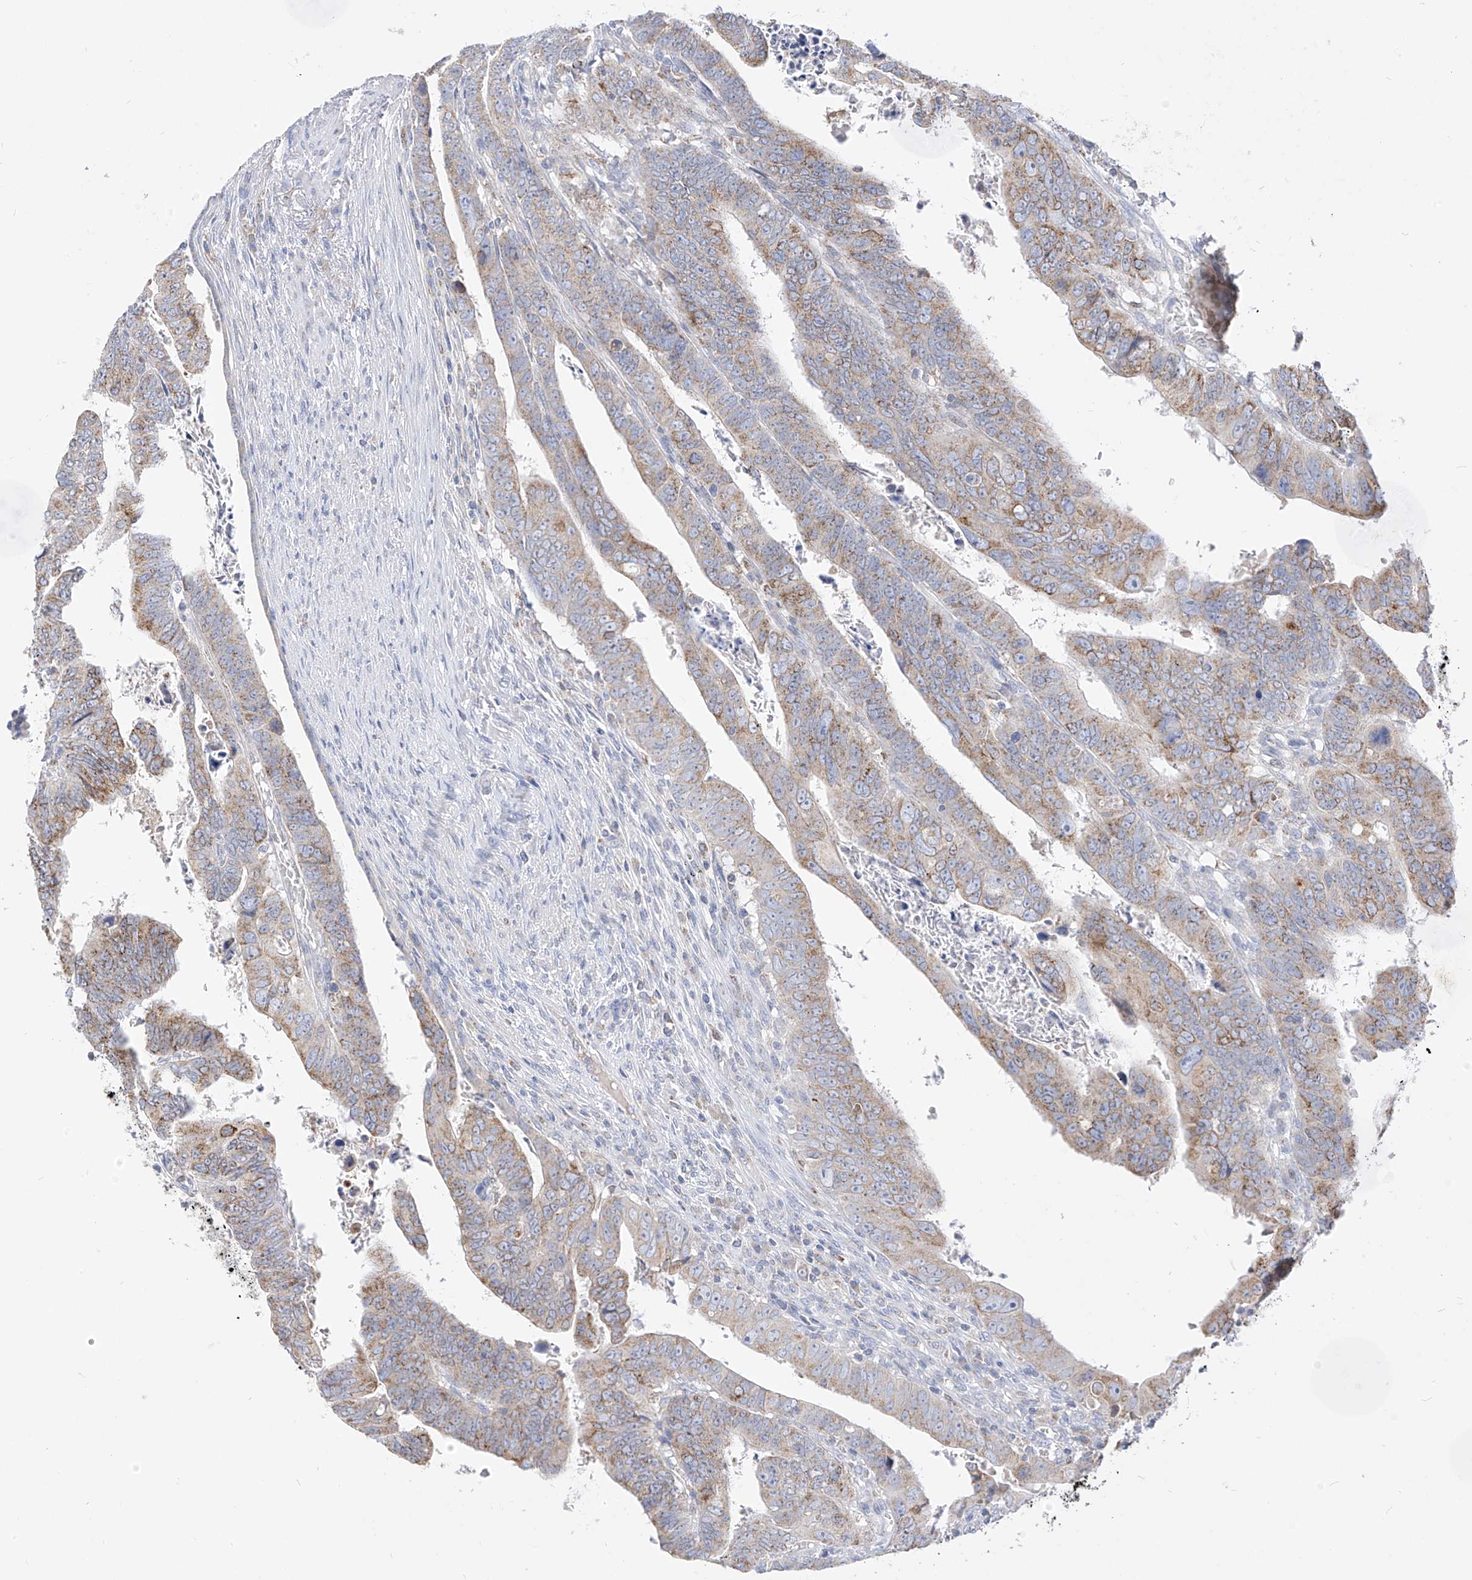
{"staining": {"intensity": "moderate", "quantity": ">75%", "location": "cytoplasmic/membranous"}, "tissue": "colorectal cancer", "cell_type": "Tumor cells", "image_type": "cancer", "snomed": [{"axis": "morphology", "description": "Normal tissue, NOS"}, {"axis": "morphology", "description": "Adenocarcinoma, NOS"}, {"axis": "topography", "description": "Rectum"}], "caption": "The micrograph shows a brown stain indicating the presence of a protein in the cytoplasmic/membranous of tumor cells in adenocarcinoma (colorectal).", "gene": "RASA2", "patient": {"sex": "female", "age": 65}}